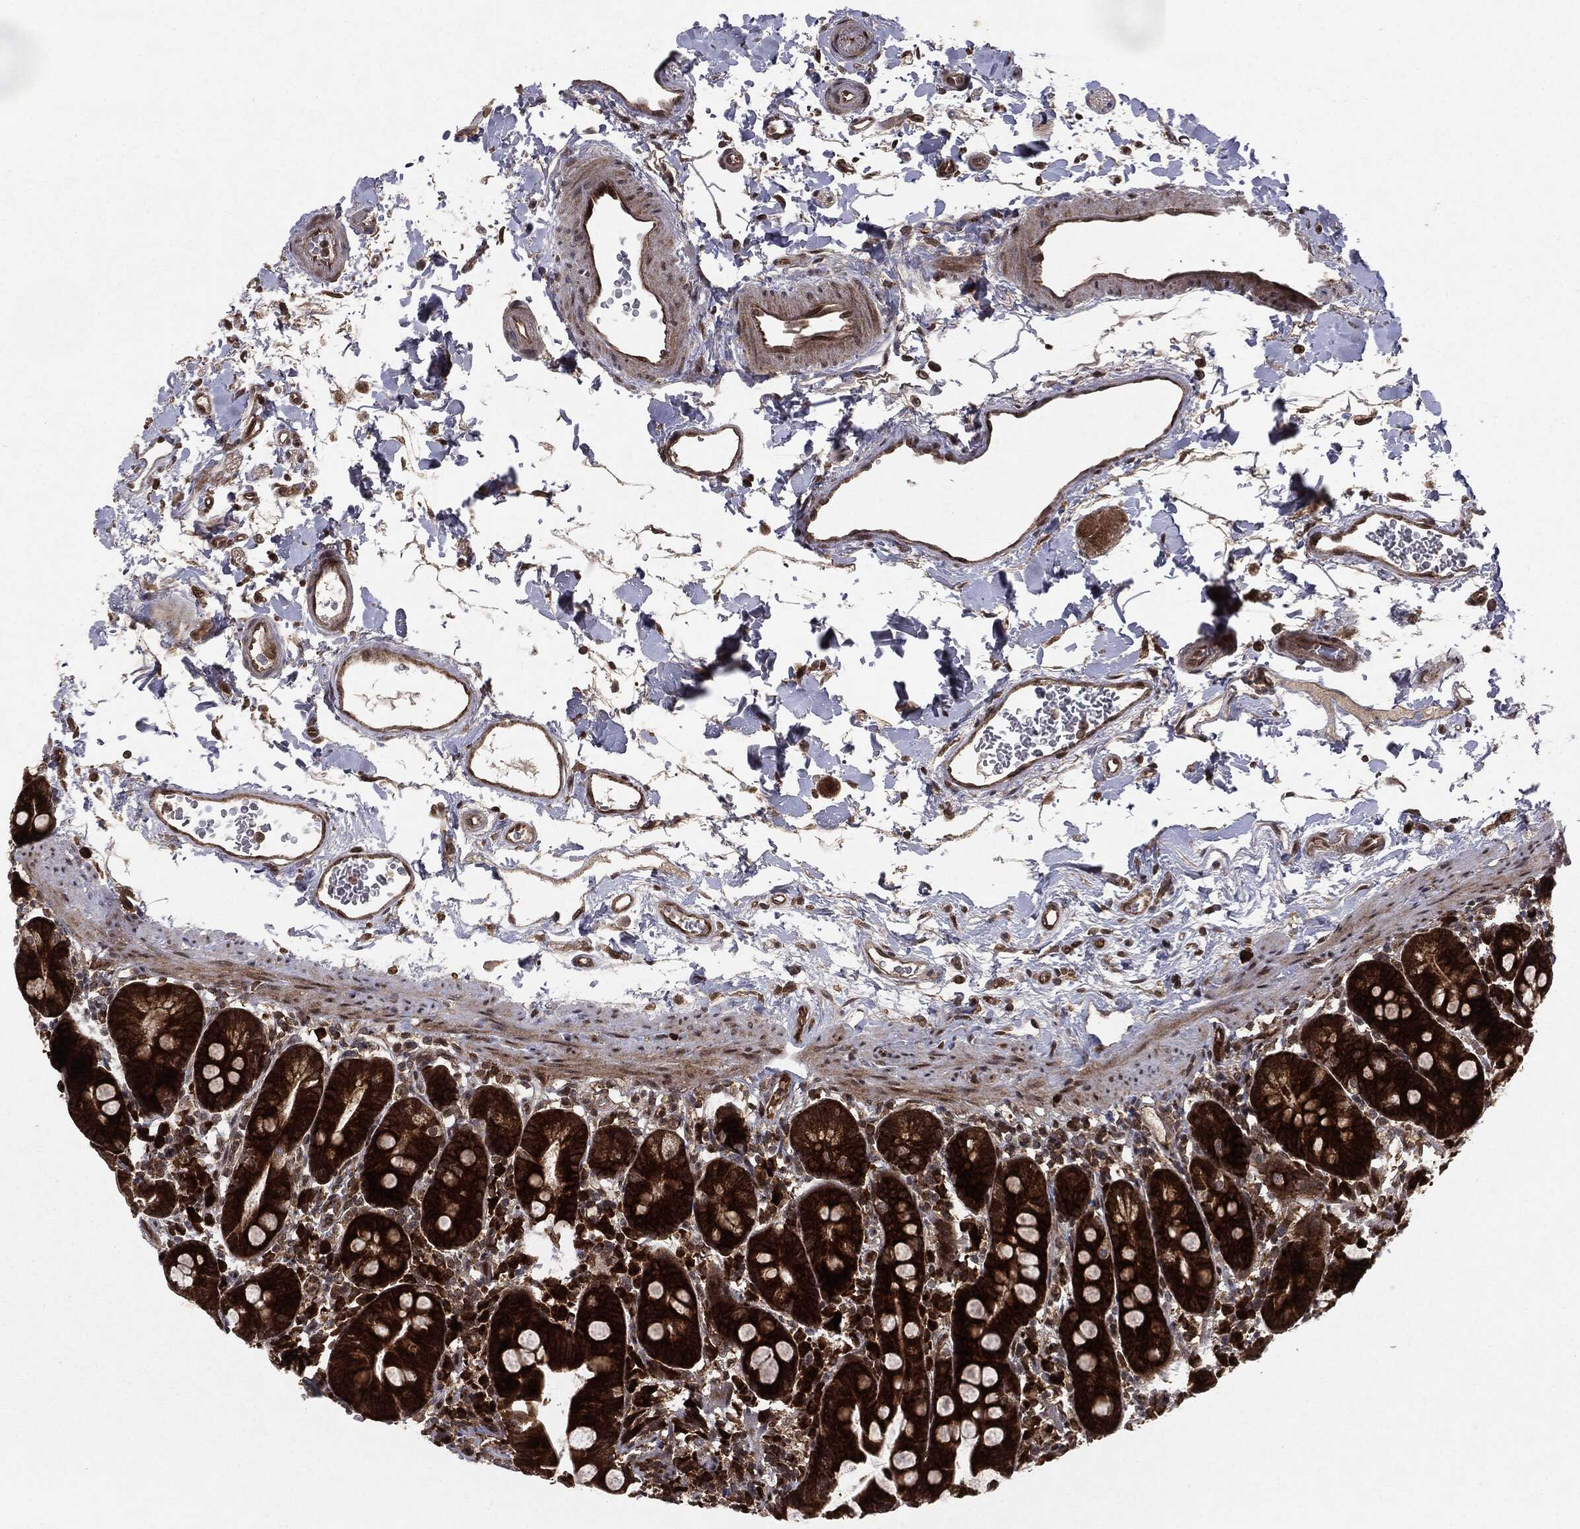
{"staining": {"intensity": "strong", "quantity": ">75%", "location": "cytoplasmic/membranous"}, "tissue": "small intestine", "cell_type": "Glandular cells", "image_type": "normal", "snomed": [{"axis": "morphology", "description": "Normal tissue, NOS"}, {"axis": "topography", "description": "Small intestine"}], "caption": "Immunohistochemical staining of normal human small intestine displays >75% levels of strong cytoplasmic/membranous protein positivity in about >75% of glandular cells.", "gene": "OTUB1", "patient": {"sex": "female", "age": 44}}